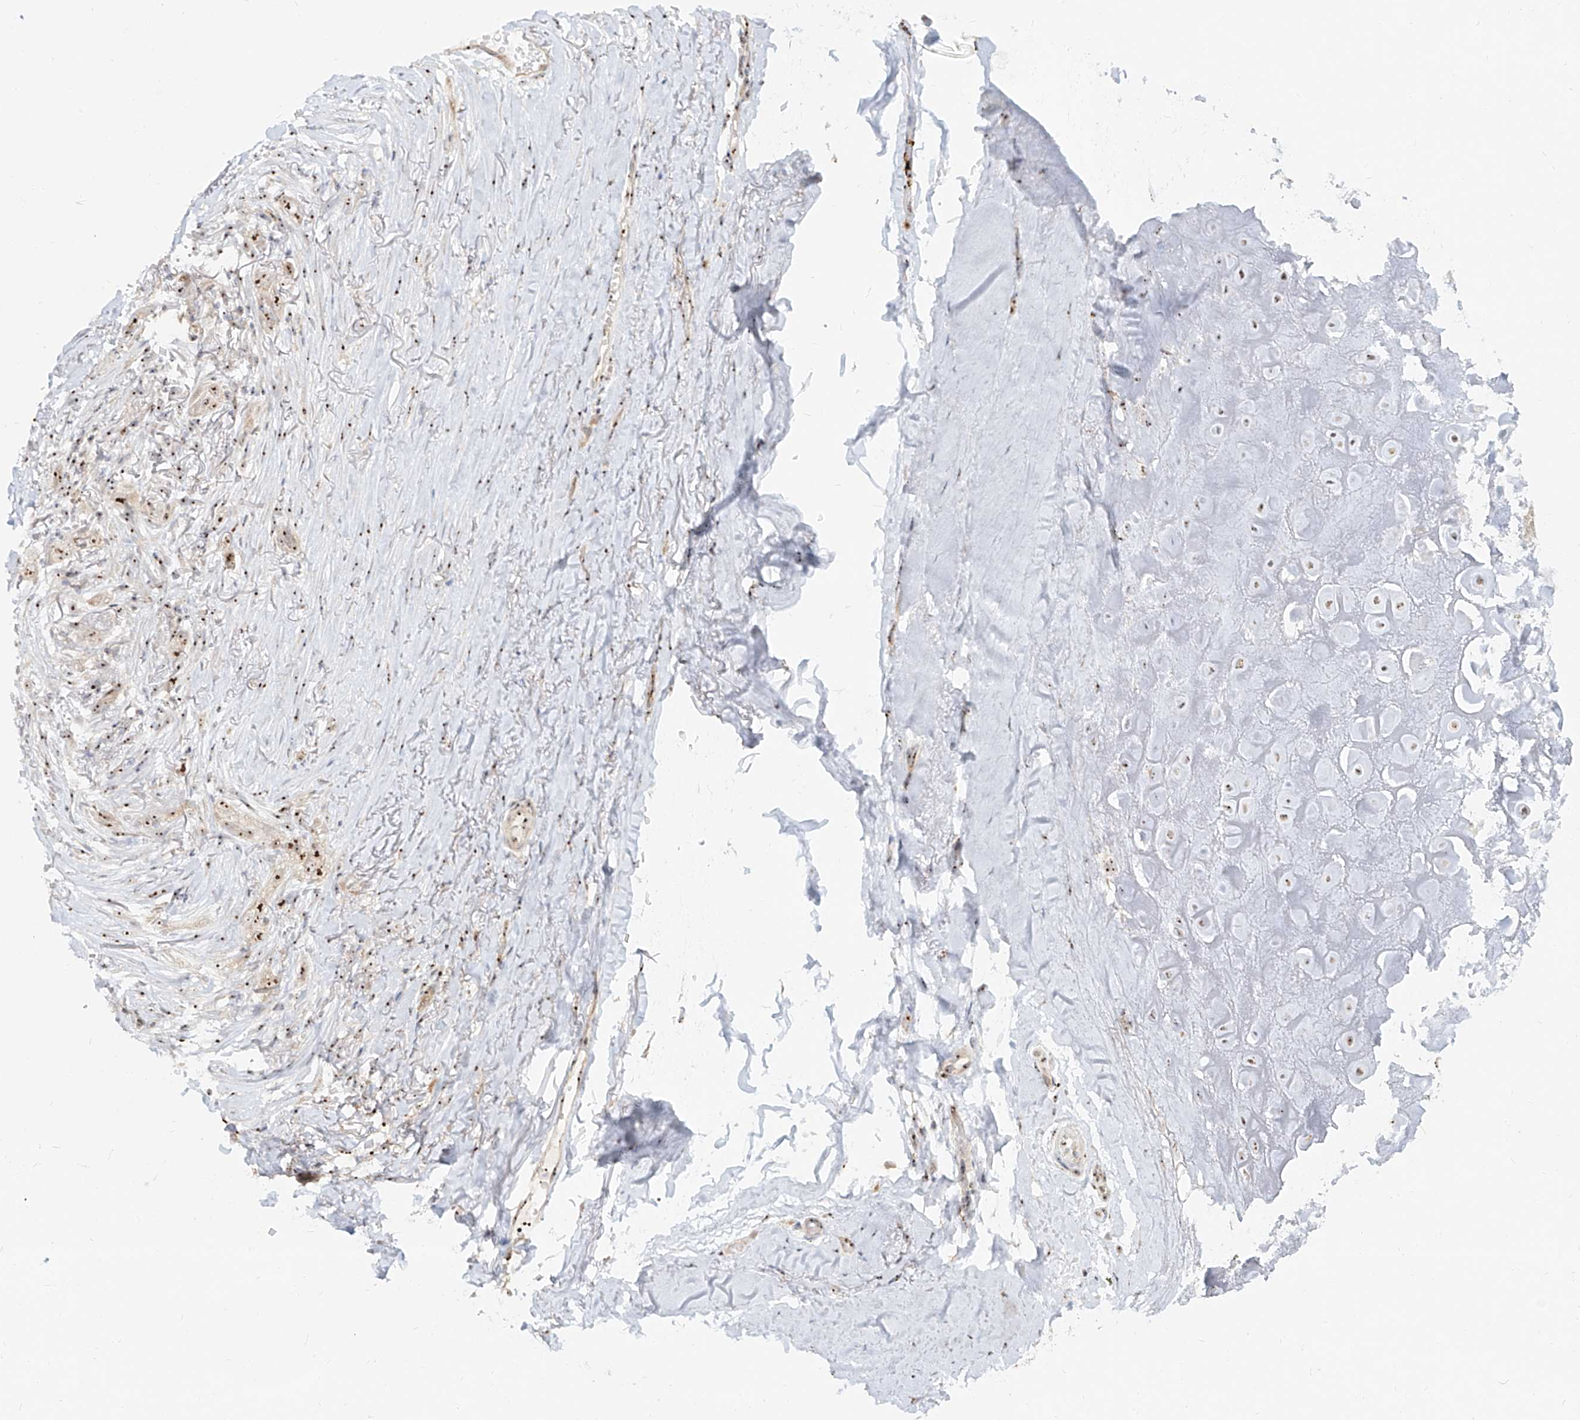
{"staining": {"intensity": "weak", "quantity": ">75%", "location": "nuclear"}, "tissue": "adipose tissue", "cell_type": "Adipocytes", "image_type": "normal", "snomed": [{"axis": "morphology", "description": "Normal tissue, NOS"}, {"axis": "morphology", "description": "Basal cell carcinoma"}, {"axis": "topography", "description": "Skin"}], "caption": "DAB (3,3'-diaminobenzidine) immunohistochemical staining of unremarkable adipose tissue shows weak nuclear protein expression in approximately >75% of adipocytes.", "gene": "BYSL", "patient": {"sex": "female", "age": 89}}